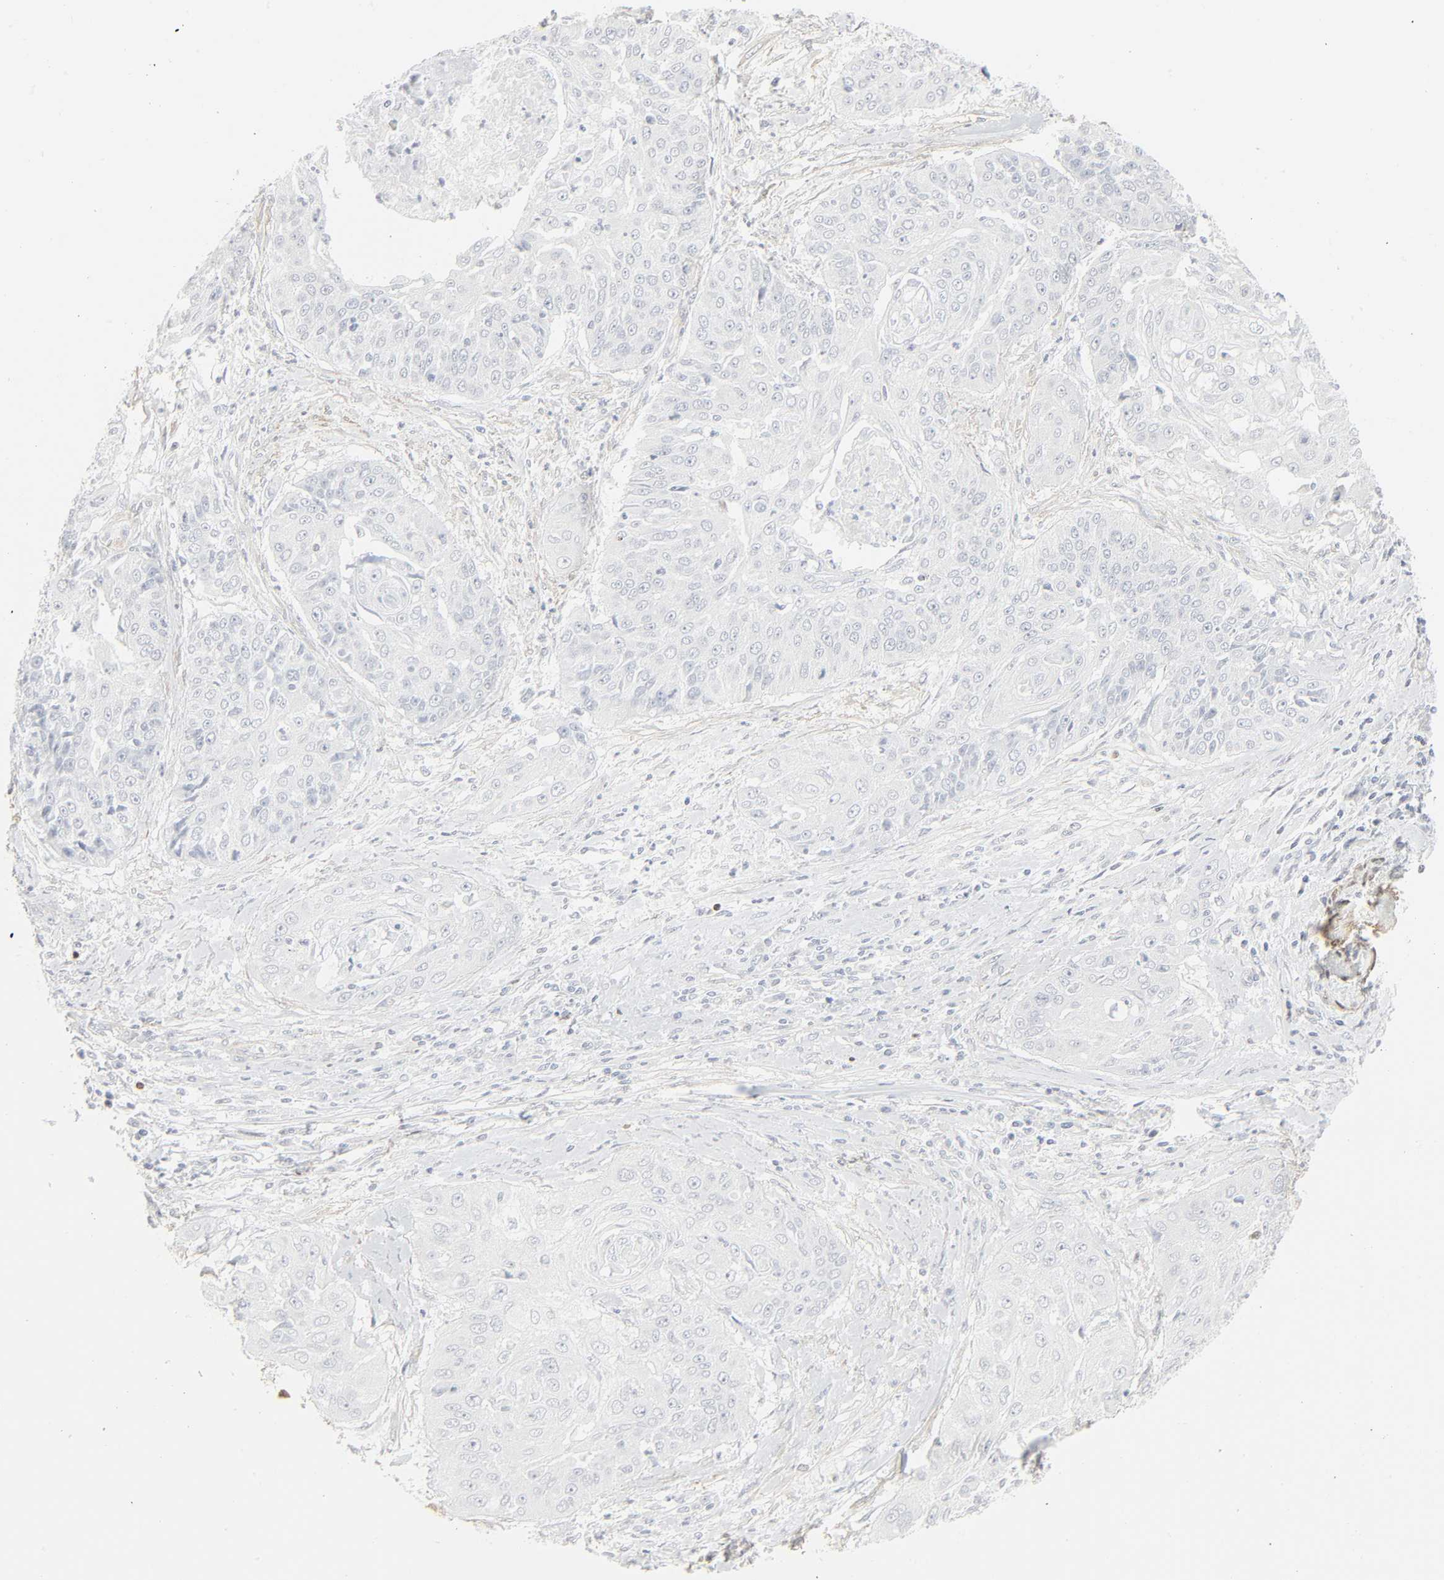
{"staining": {"intensity": "negative", "quantity": "none", "location": "none"}, "tissue": "cervical cancer", "cell_type": "Tumor cells", "image_type": "cancer", "snomed": [{"axis": "morphology", "description": "Squamous cell carcinoma, NOS"}, {"axis": "topography", "description": "Cervix"}], "caption": "Immunohistochemistry (IHC) histopathology image of cervical squamous cell carcinoma stained for a protein (brown), which reveals no staining in tumor cells. (IHC, brightfield microscopy, high magnification).", "gene": "ZBTB16", "patient": {"sex": "female", "age": 64}}